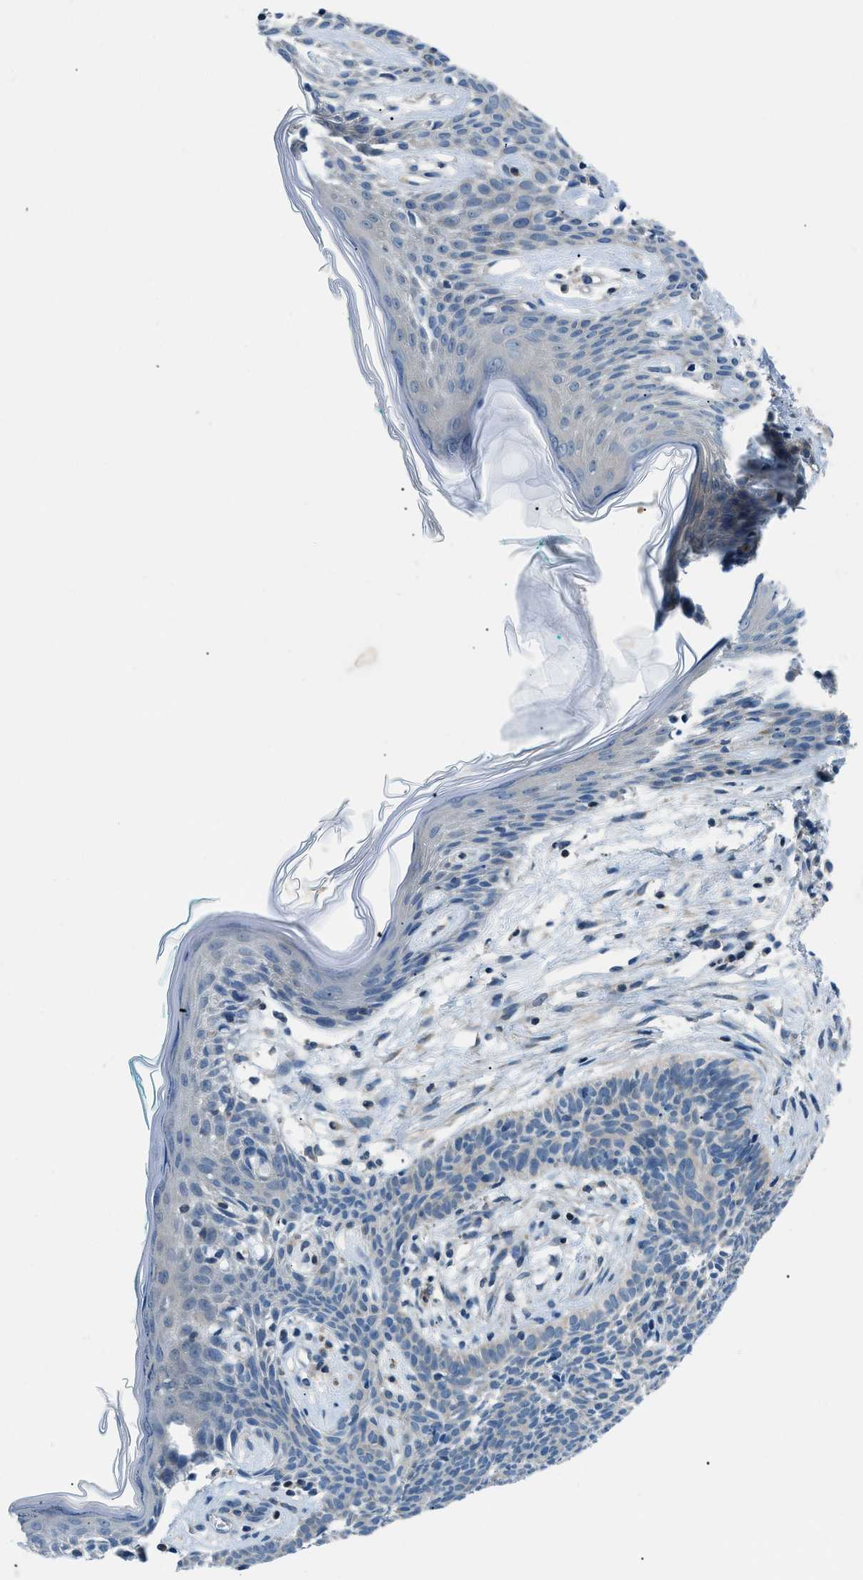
{"staining": {"intensity": "negative", "quantity": "none", "location": "none"}, "tissue": "skin cancer", "cell_type": "Tumor cells", "image_type": "cancer", "snomed": [{"axis": "morphology", "description": "Basal cell carcinoma"}, {"axis": "topography", "description": "Skin"}], "caption": "High magnification brightfield microscopy of basal cell carcinoma (skin) stained with DAB (3,3'-diaminobenzidine) (brown) and counterstained with hematoxylin (blue): tumor cells show no significant expression.", "gene": "ACP1", "patient": {"sex": "male", "age": 60}}